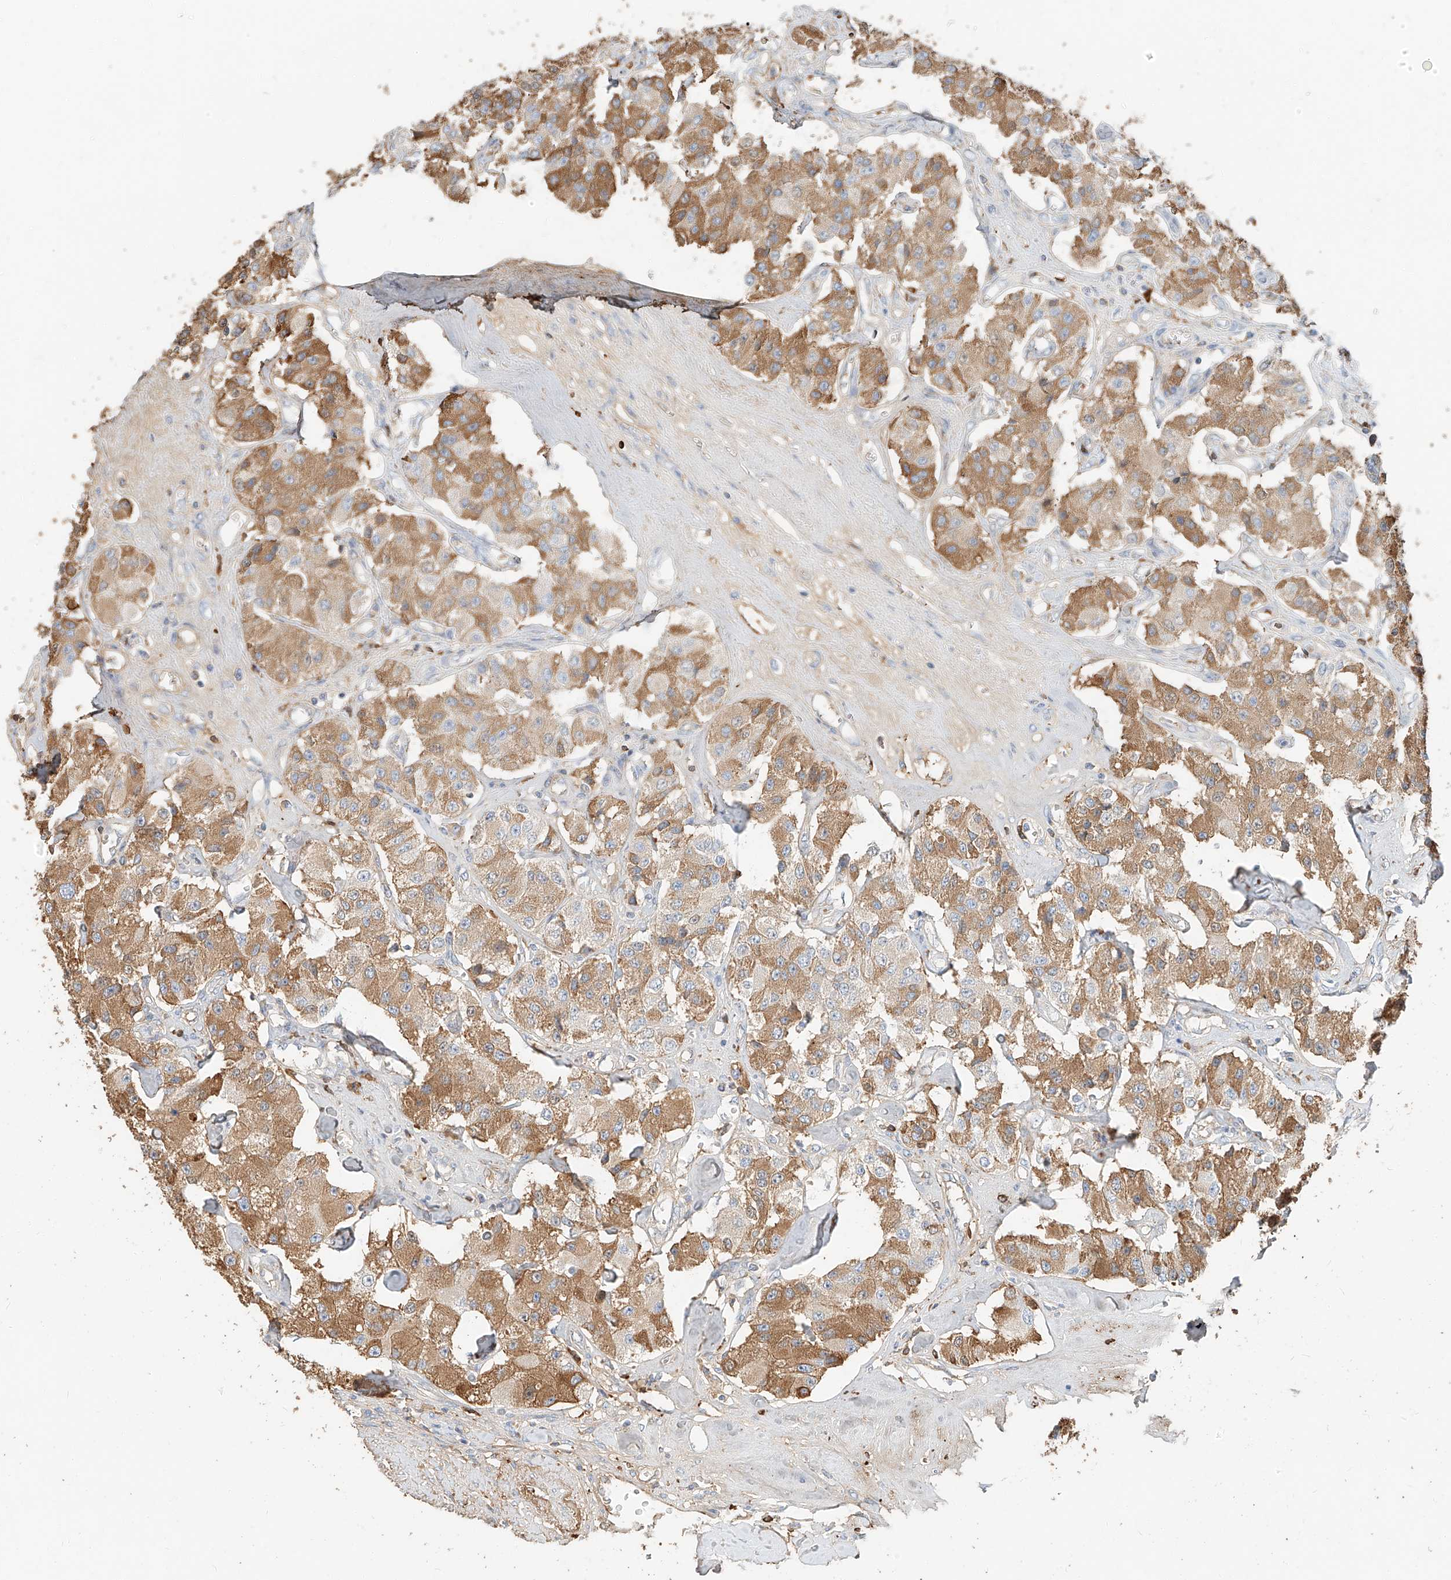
{"staining": {"intensity": "moderate", "quantity": ">75%", "location": "cytoplasmic/membranous"}, "tissue": "carcinoid", "cell_type": "Tumor cells", "image_type": "cancer", "snomed": [{"axis": "morphology", "description": "Carcinoid, malignant, NOS"}, {"axis": "topography", "description": "Pancreas"}], "caption": "Immunohistochemistry (IHC) micrograph of neoplastic tissue: human carcinoid stained using immunohistochemistry shows medium levels of moderate protein expression localized specifically in the cytoplasmic/membranous of tumor cells, appearing as a cytoplasmic/membranous brown color.", "gene": "ZFP30", "patient": {"sex": "male", "age": 41}}